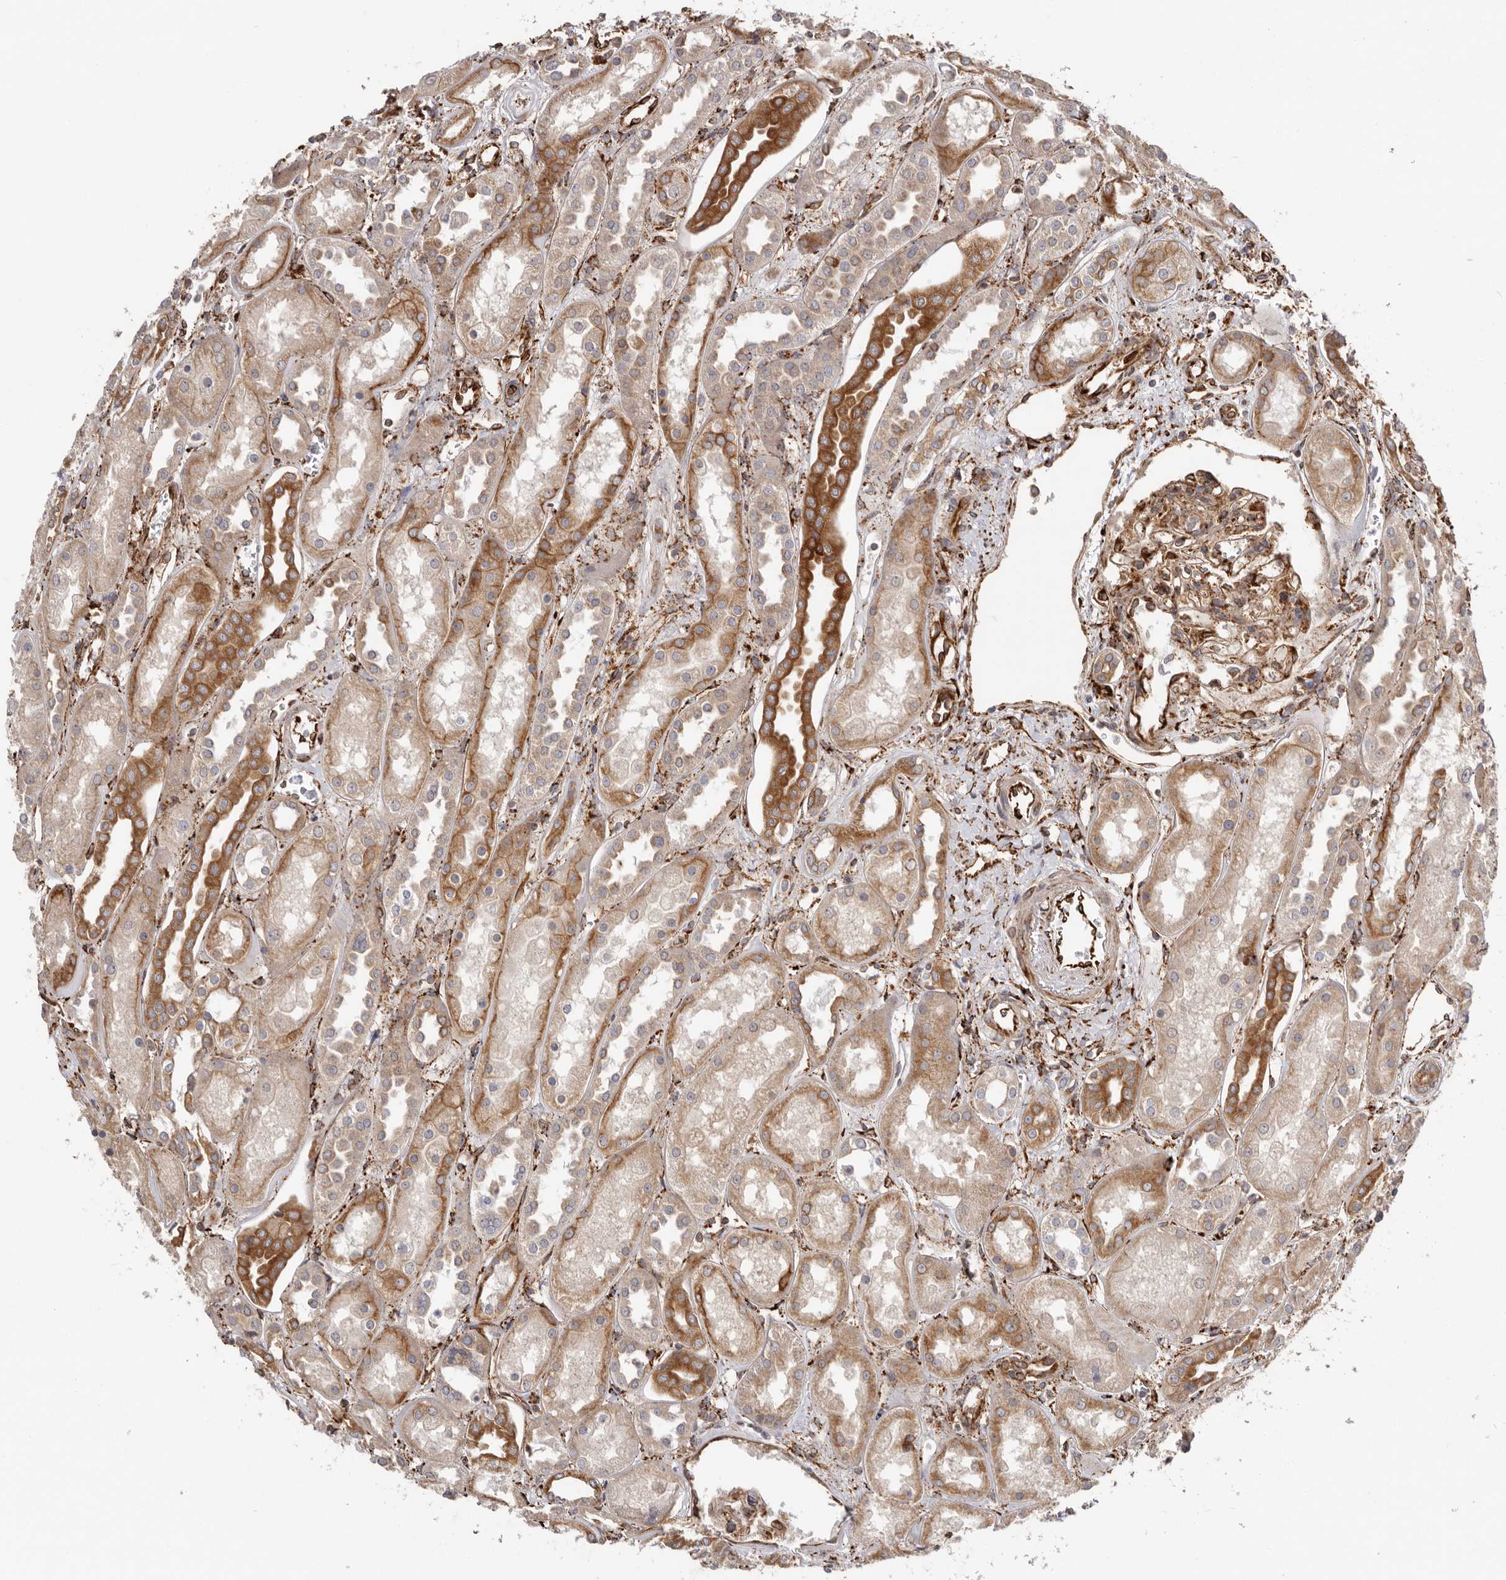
{"staining": {"intensity": "strong", "quantity": "25%-75%", "location": "cytoplasmic/membranous"}, "tissue": "kidney", "cell_type": "Cells in glomeruli", "image_type": "normal", "snomed": [{"axis": "morphology", "description": "Normal tissue, NOS"}, {"axis": "topography", "description": "Kidney"}], "caption": "The histopathology image shows staining of benign kidney, revealing strong cytoplasmic/membranous protein expression (brown color) within cells in glomeruli.", "gene": "WDTC1", "patient": {"sex": "male", "age": 70}}